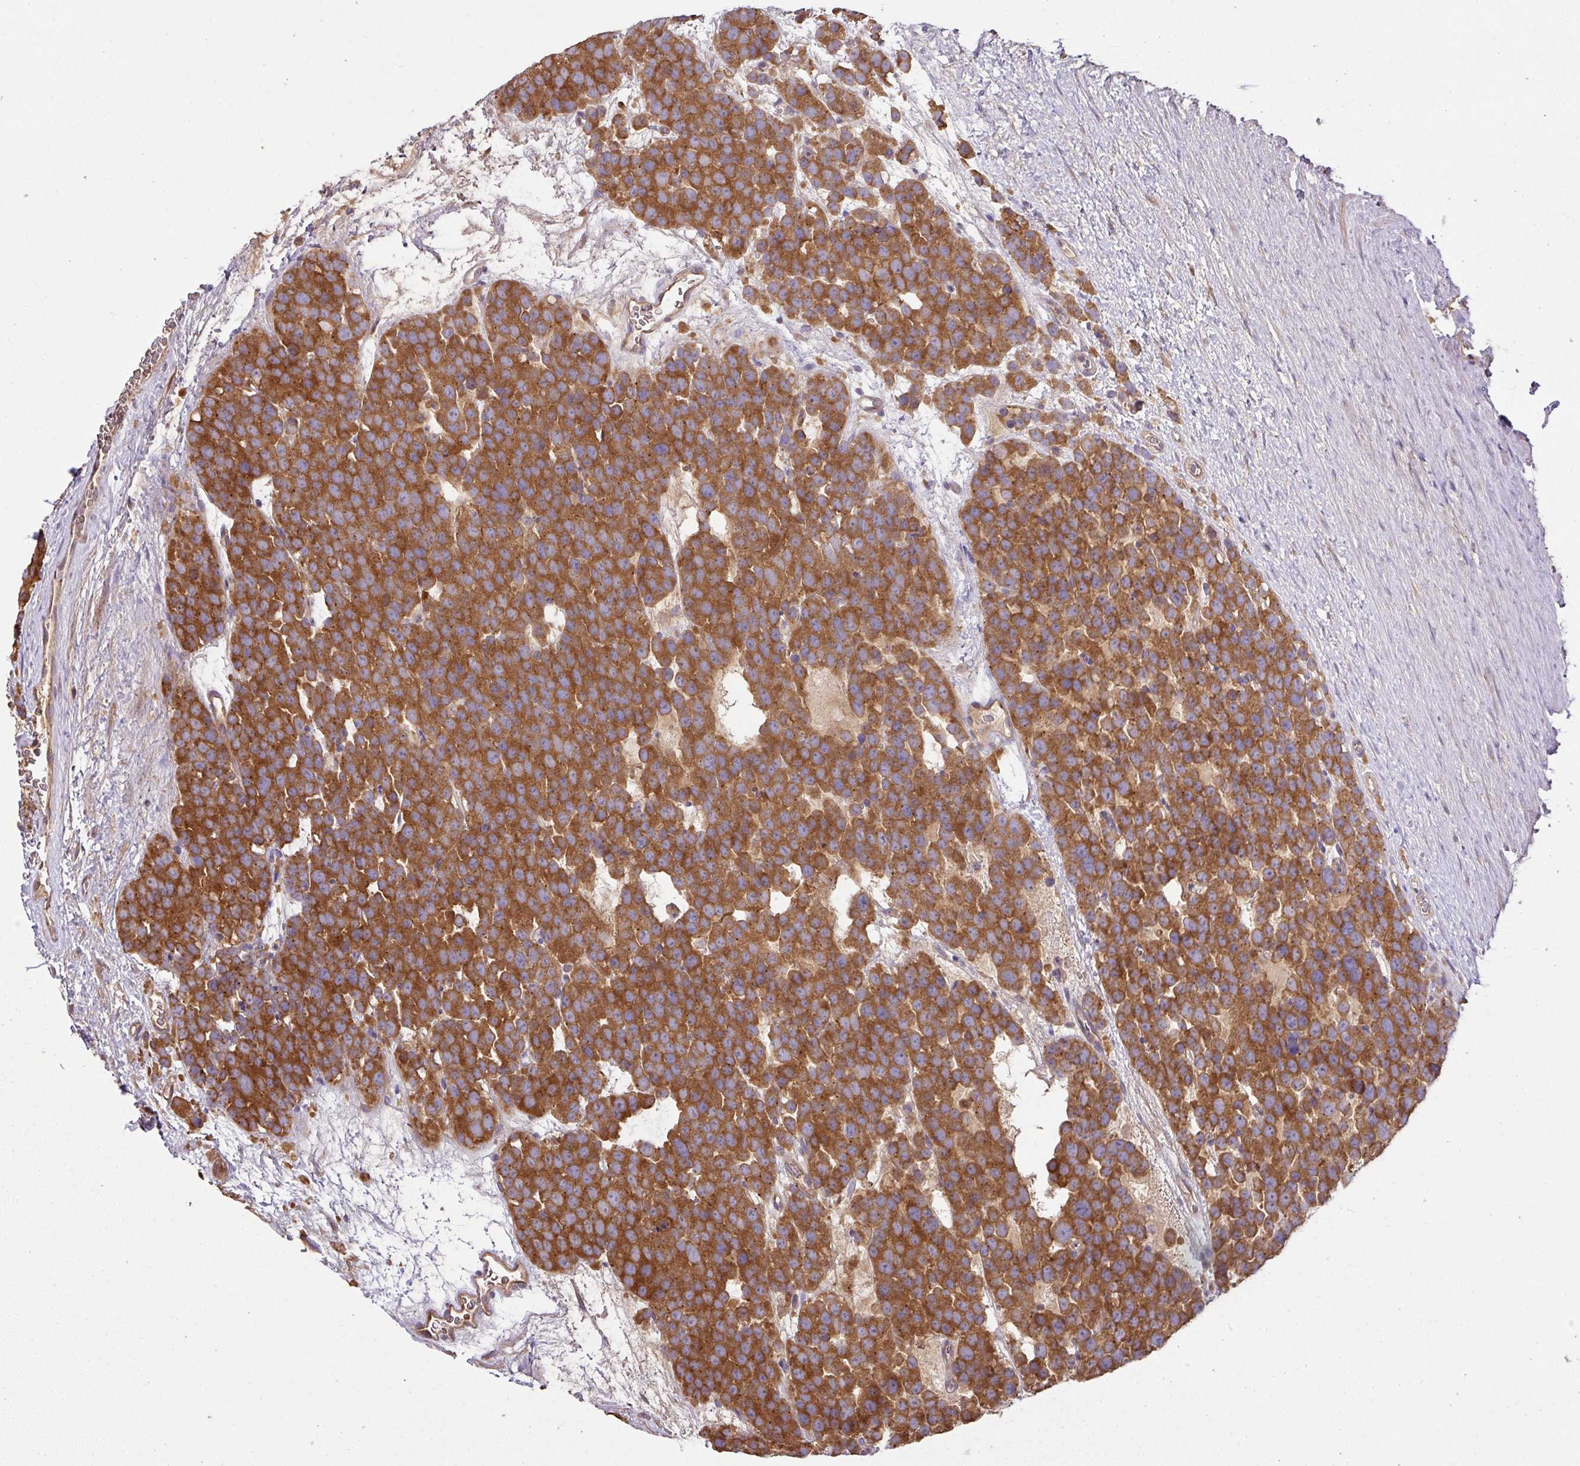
{"staining": {"intensity": "strong", "quantity": ">75%", "location": "cytoplasmic/membranous"}, "tissue": "testis cancer", "cell_type": "Tumor cells", "image_type": "cancer", "snomed": [{"axis": "morphology", "description": "Seminoma, NOS"}, {"axis": "topography", "description": "Testis"}], "caption": "High-magnification brightfield microscopy of testis cancer (seminoma) stained with DAB (3,3'-diaminobenzidine) (brown) and counterstained with hematoxylin (blue). tumor cells exhibit strong cytoplasmic/membranous positivity is identified in approximately>75% of cells.", "gene": "GSPT1", "patient": {"sex": "male", "age": 71}}